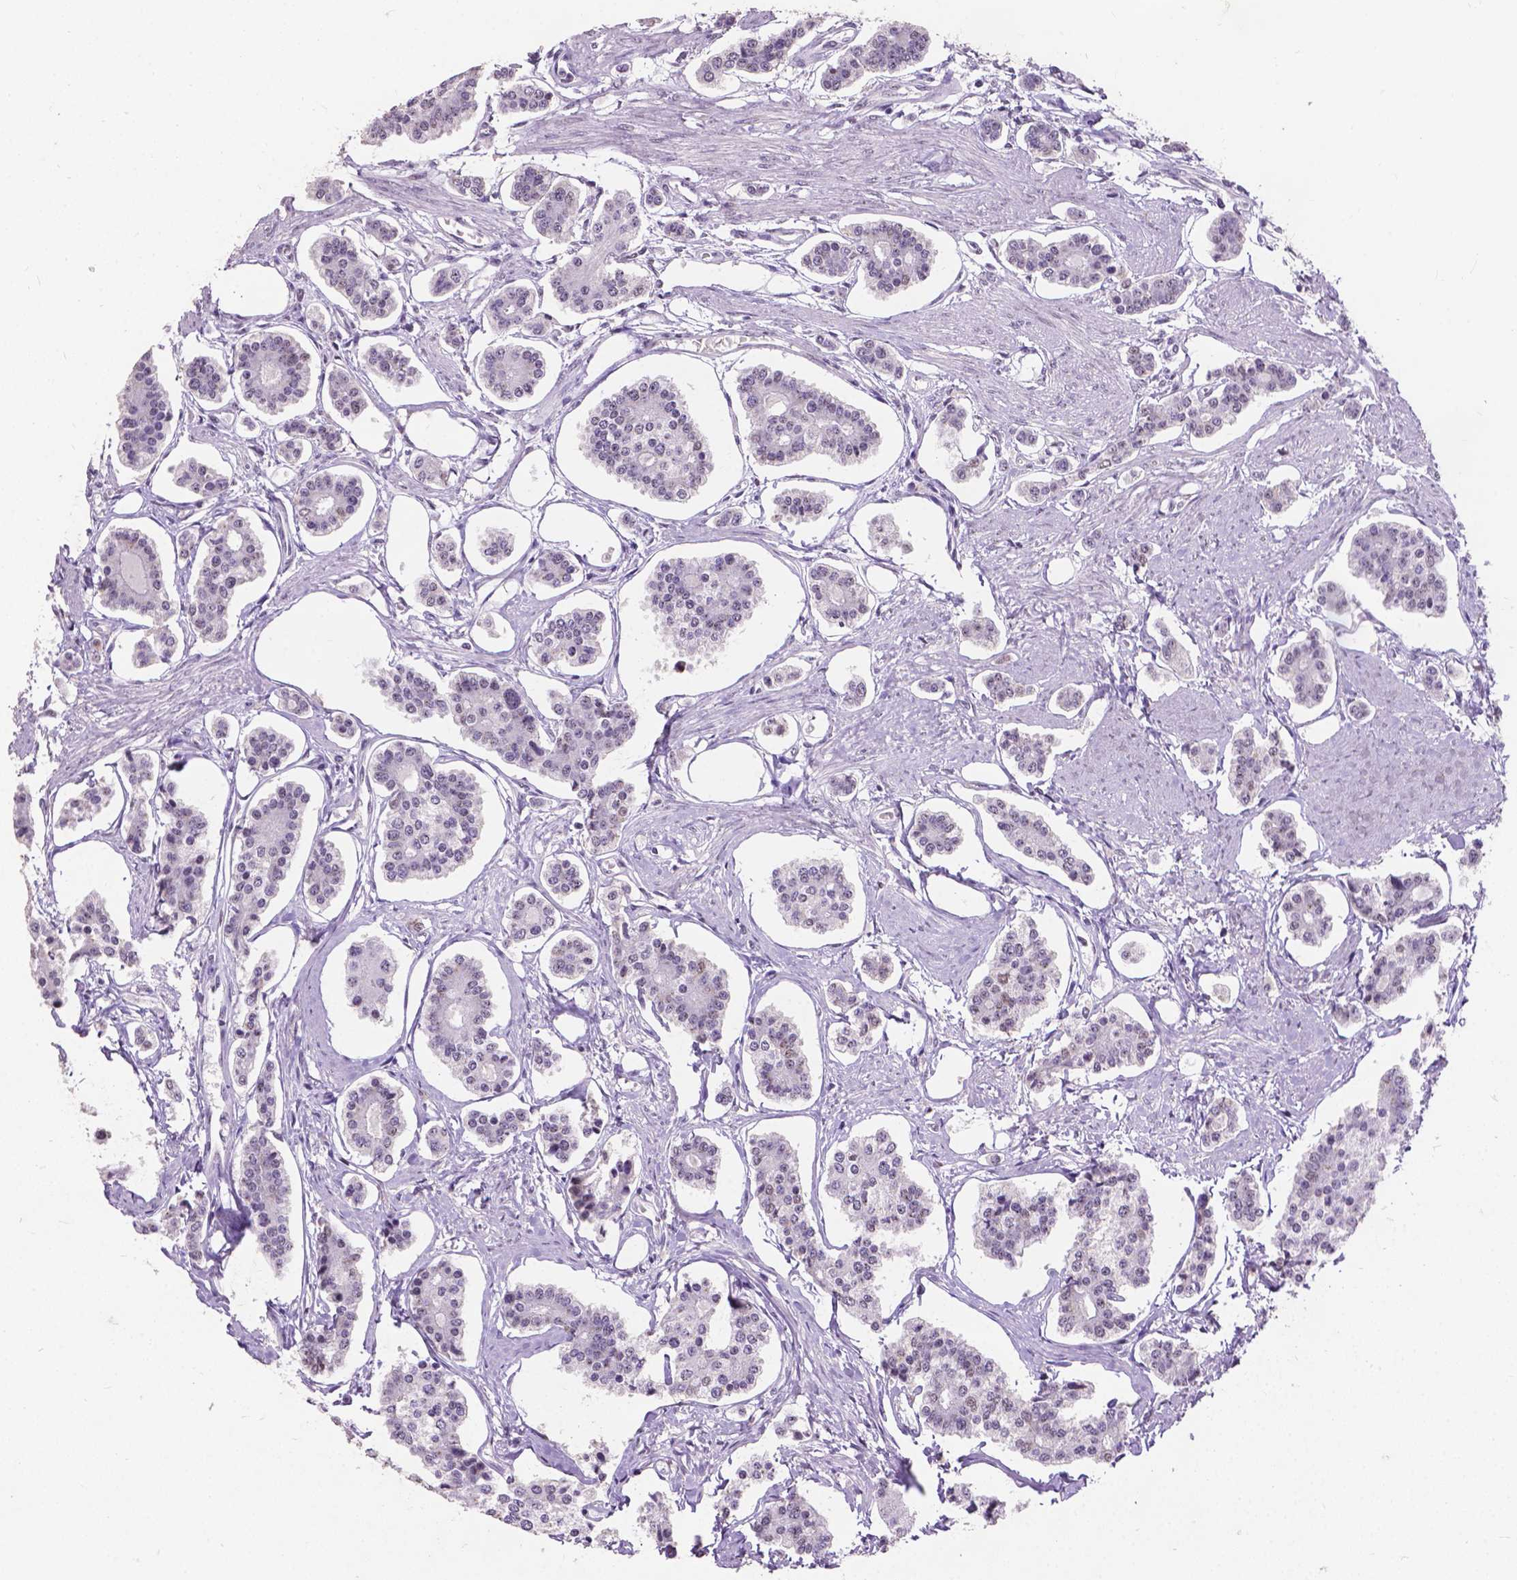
{"staining": {"intensity": "negative", "quantity": "none", "location": "none"}, "tissue": "carcinoid", "cell_type": "Tumor cells", "image_type": "cancer", "snomed": [{"axis": "morphology", "description": "Carcinoid, malignant, NOS"}, {"axis": "topography", "description": "Small intestine"}], "caption": "High magnification brightfield microscopy of carcinoid stained with DAB (brown) and counterstained with hematoxylin (blue): tumor cells show no significant positivity. (Brightfield microscopy of DAB immunohistochemistry (IHC) at high magnification).", "gene": "COIL", "patient": {"sex": "female", "age": 65}}